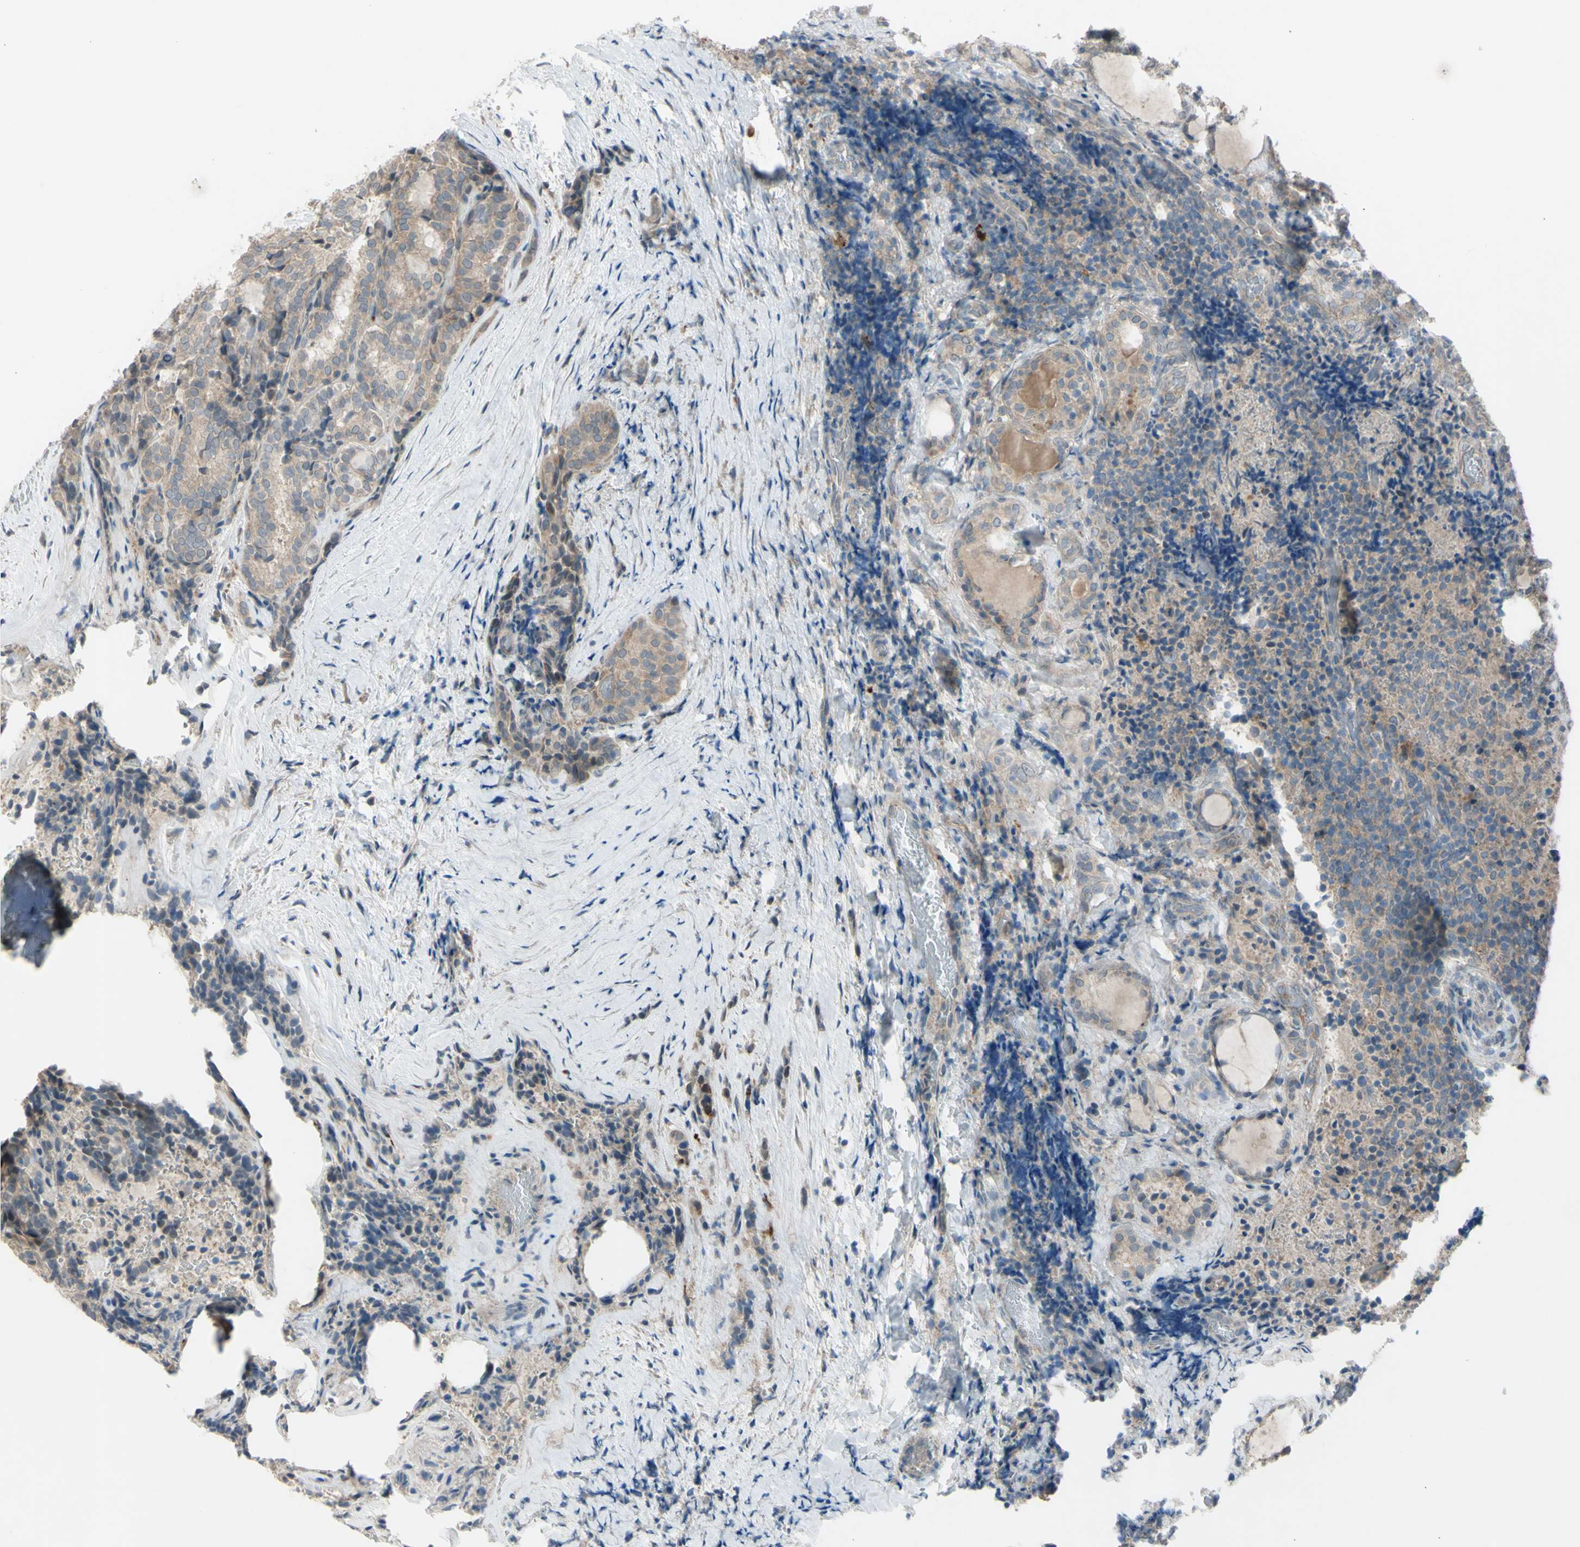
{"staining": {"intensity": "weak", "quantity": ">75%", "location": "cytoplasmic/membranous"}, "tissue": "thyroid cancer", "cell_type": "Tumor cells", "image_type": "cancer", "snomed": [{"axis": "morphology", "description": "Normal tissue, NOS"}, {"axis": "morphology", "description": "Papillary adenocarcinoma, NOS"}, {"axis": "topography", "description": "Thyroid gland"}], "caption": "This is an image of immunohistochemistry (IHC) staining of thyroid papillary adenocarcinoma, which shows weak staining in the cytoplasmic/membranous of tumor cells.", "gene": "AFP", "patient": {"sex": "female", "age": 30}}